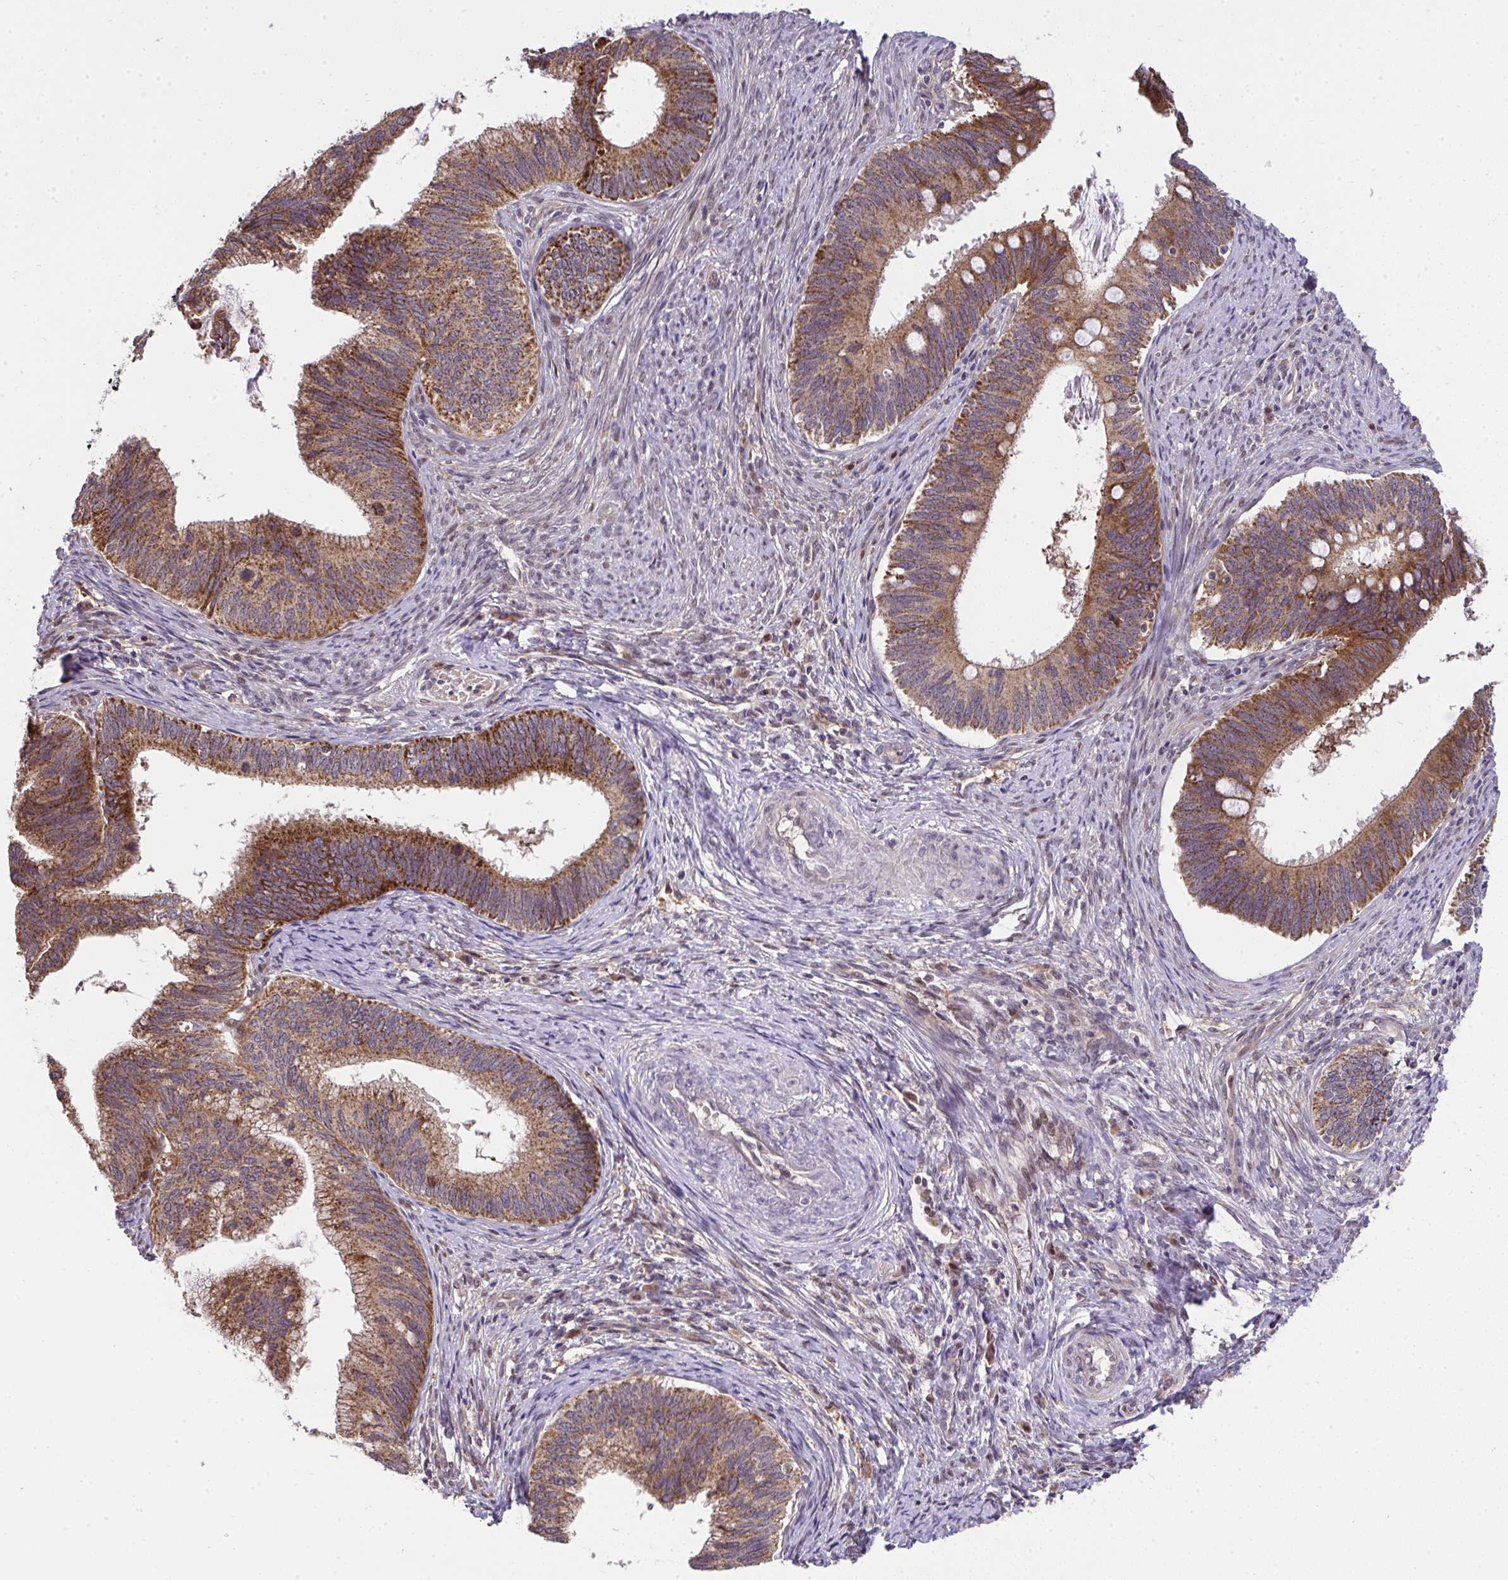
{"staining": {"intensity": "strong", "quantity": ">75%", "location": "cytoplasmic/membranous"}, "tissue": "cervical cancer", "cell_type": "Tumor cells", "image_type": "cancer", "snomed": [{"axis": "morphology", "description": "Adenocarcinoma, NOS"}, {"axis": "topography", "description": "Cervix"}], "caption": "Protein staining of cervical adenocarcinoma tissue exhibits strong cytoplasmic/membranous positivity in approximately >75% of tumor cells.", "gene": "RDH14", "patient": {"sex": "female", "age": 42}}